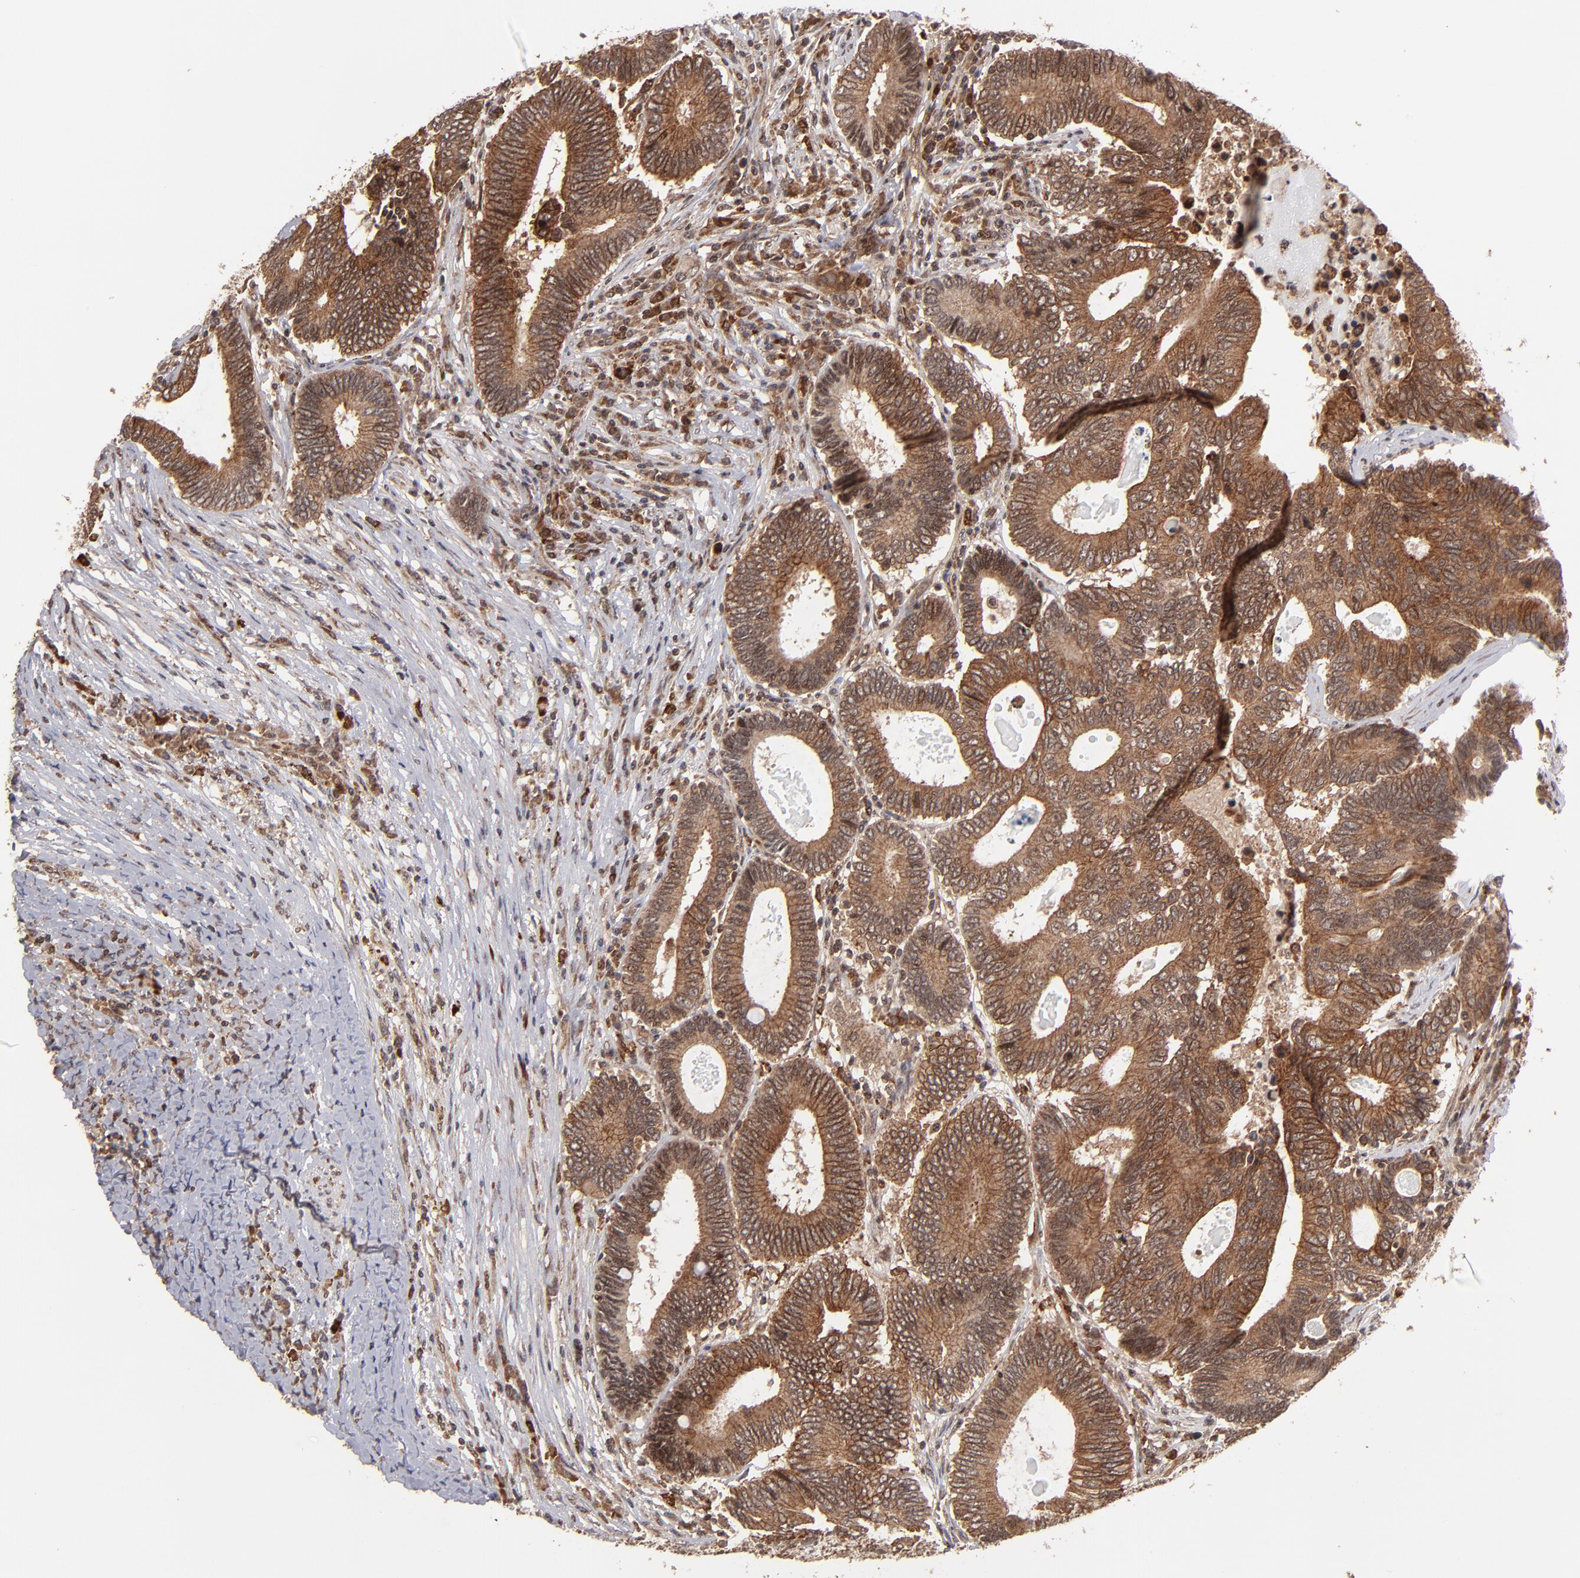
{"staining": {"intensity": "strong", "quantity": ">75%", "location": "cytoplasmic/membranous,nuclear"}, "tissue": "colorectal cancer", "cell_type": "Tumor cells", "image_type": "cancer", "snomed": [{"axis": "morphology", "description": "Adenocarcinoma, NOS"}, {"axis": "topography", "description": "Colon"}], "caption": "This is a photomicrograph of immunohistochemistry staining of colorectal adenocarcinoma, which shows strong positivity in the cytoplasmic/membranous and nuclear of tumor cells.", "gene": "RGS6", "patient": {"sex": "female", "age": 78}}